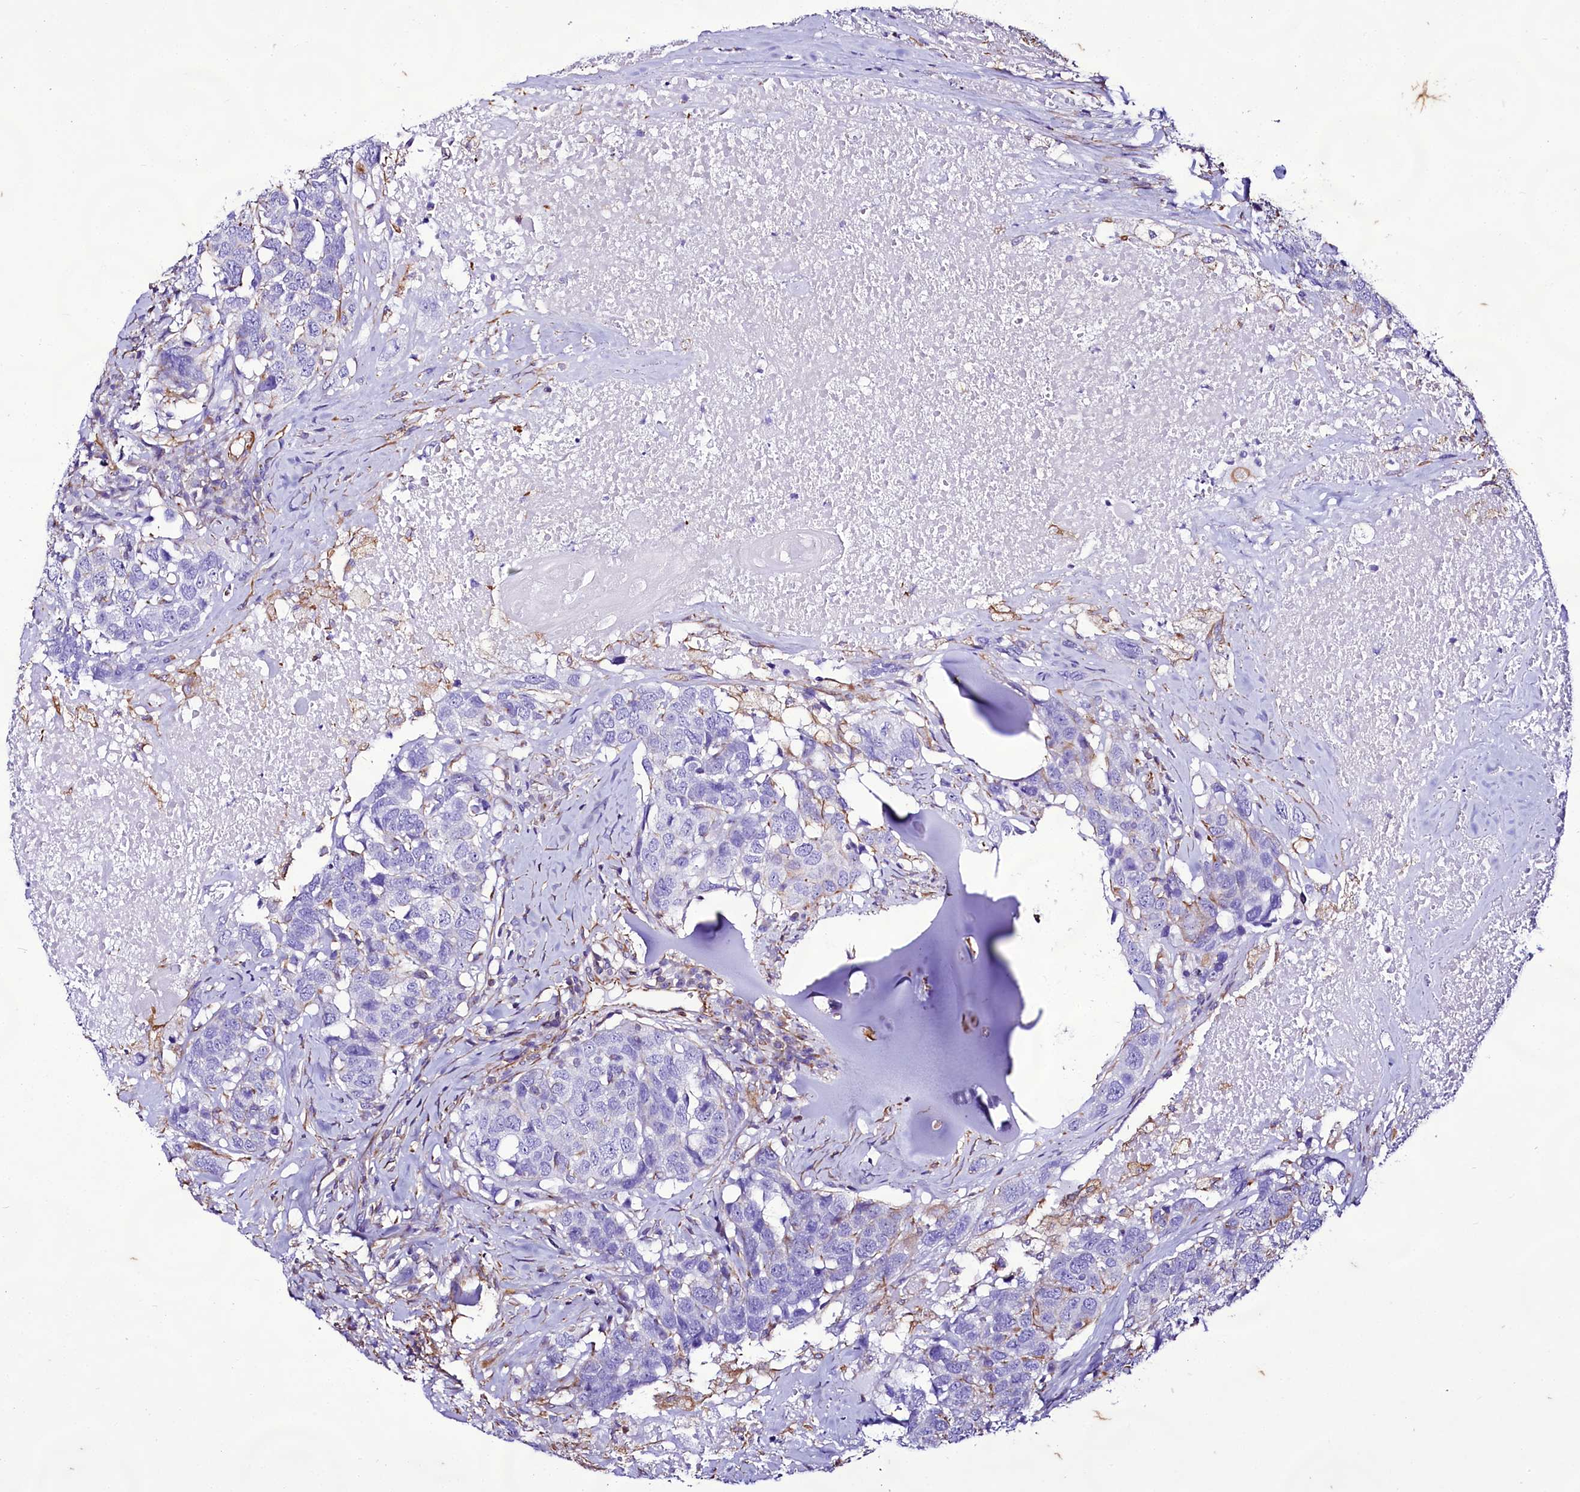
{"staining": {"intensity": "negative", "quantity": "none", "location": "none"}, "tissue": "head and neck cancer", "cell_type": "Tumor cells", "image_type": "cancer", "snomed": [{"axis": "morphology", "description": "Squamous cell carcinoma, NOS"}, {"axis": "topography", "description": "Head-Neck"}], "caption": "Immunohistochemistry (IHC) histopathology image of neoplastic tissue: head and neck cancer stained with DAB displays no significant protein expression in tumor cells.", "gene": "CD99", "patient": {"sex": "male", "age": 66}}